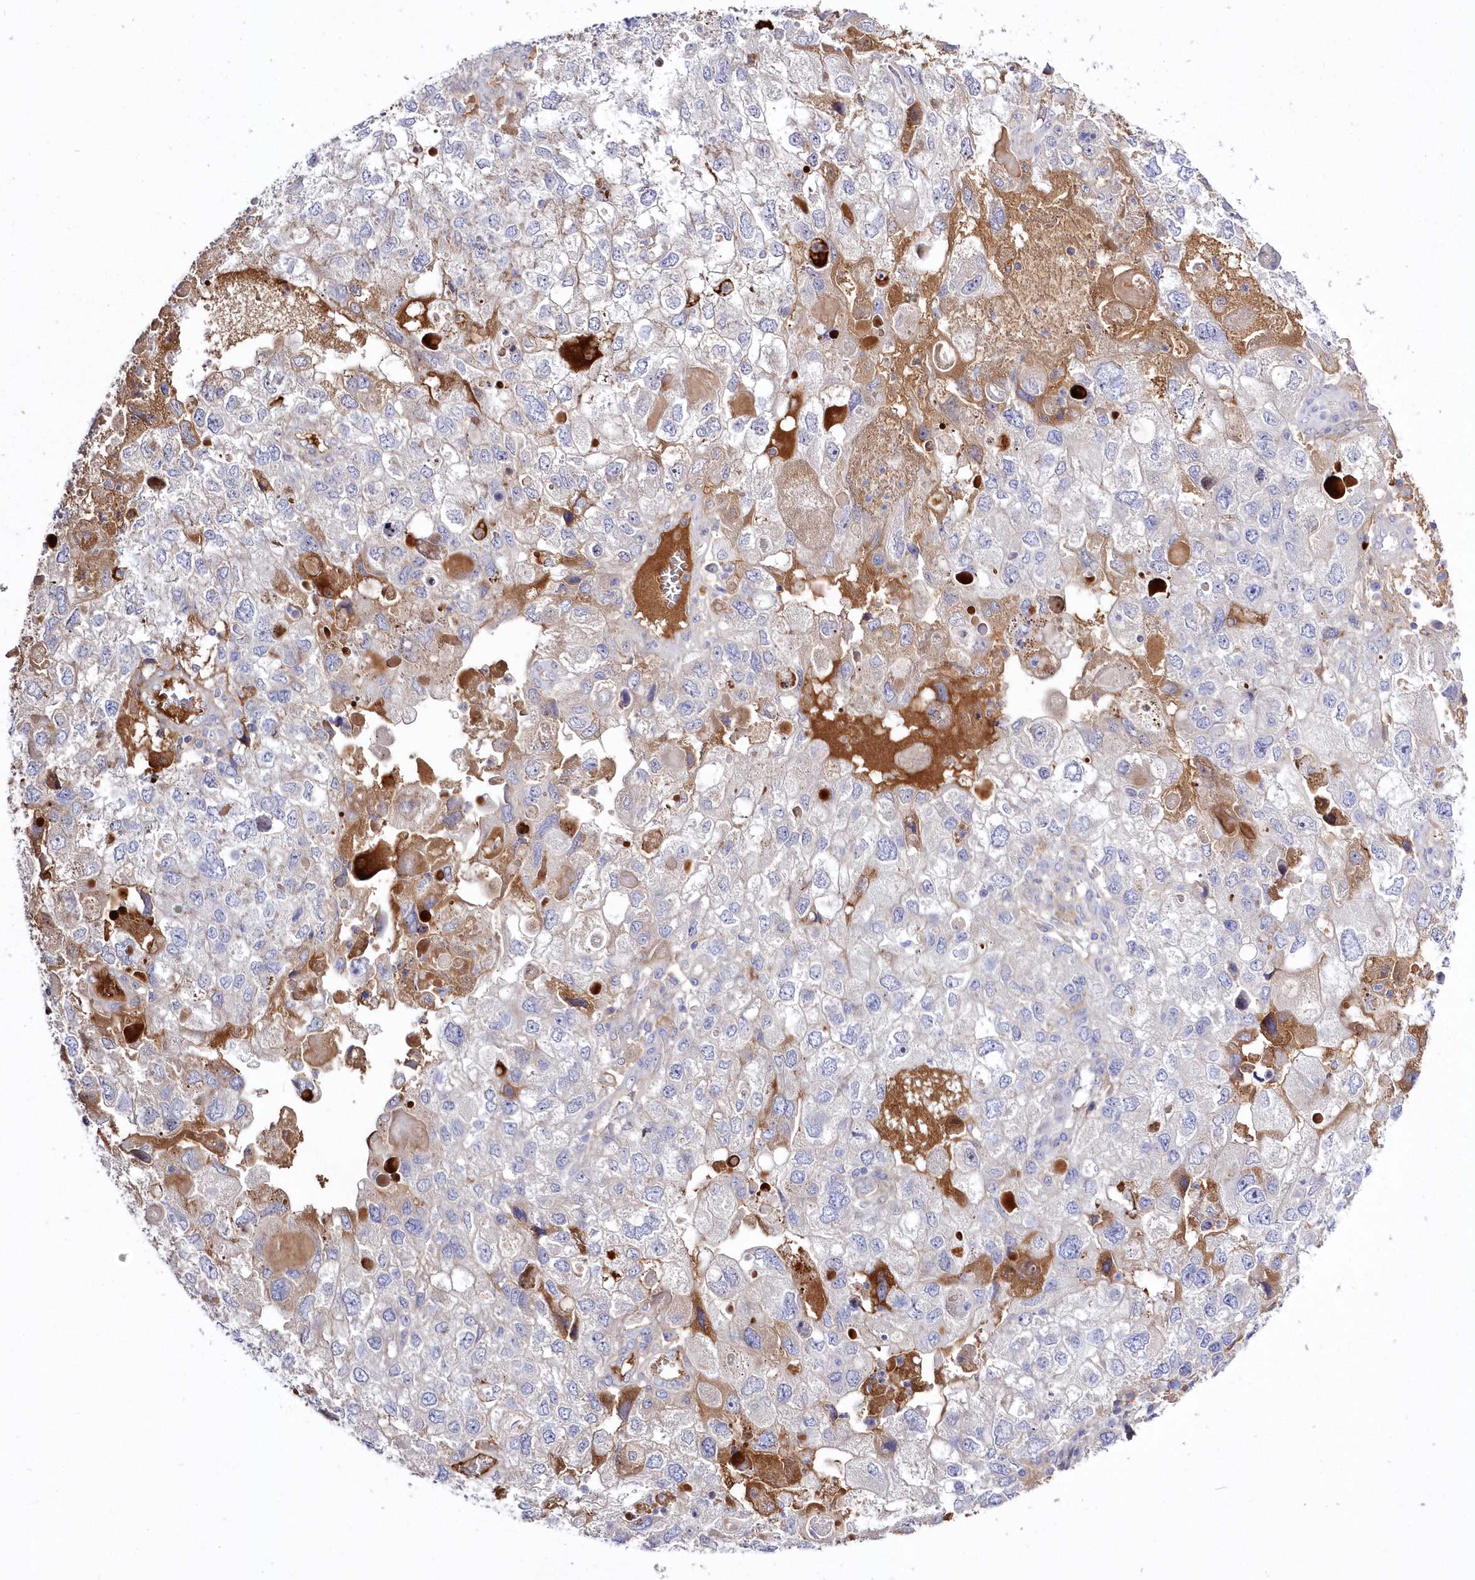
{"staining": {"intensity": "negative", "quantity": "none", "location": "none"}, "tissue": "endometrial cancer", "cell_type": "Tumor cells", "image_type": "cancer", "snomed": [{"axis": "morphology", "description": "Adenocarcinoma, NOS"}, {"axis": "topography", "description": "Endometrium"}], "caption": "This is a photomicrograph of immunohistochemistry (IHC) staining of endometrial cancer, which shows no expression in tumor cells.", "gene": "WBP1L", "patient": {"sex": "female", "age": 49}}